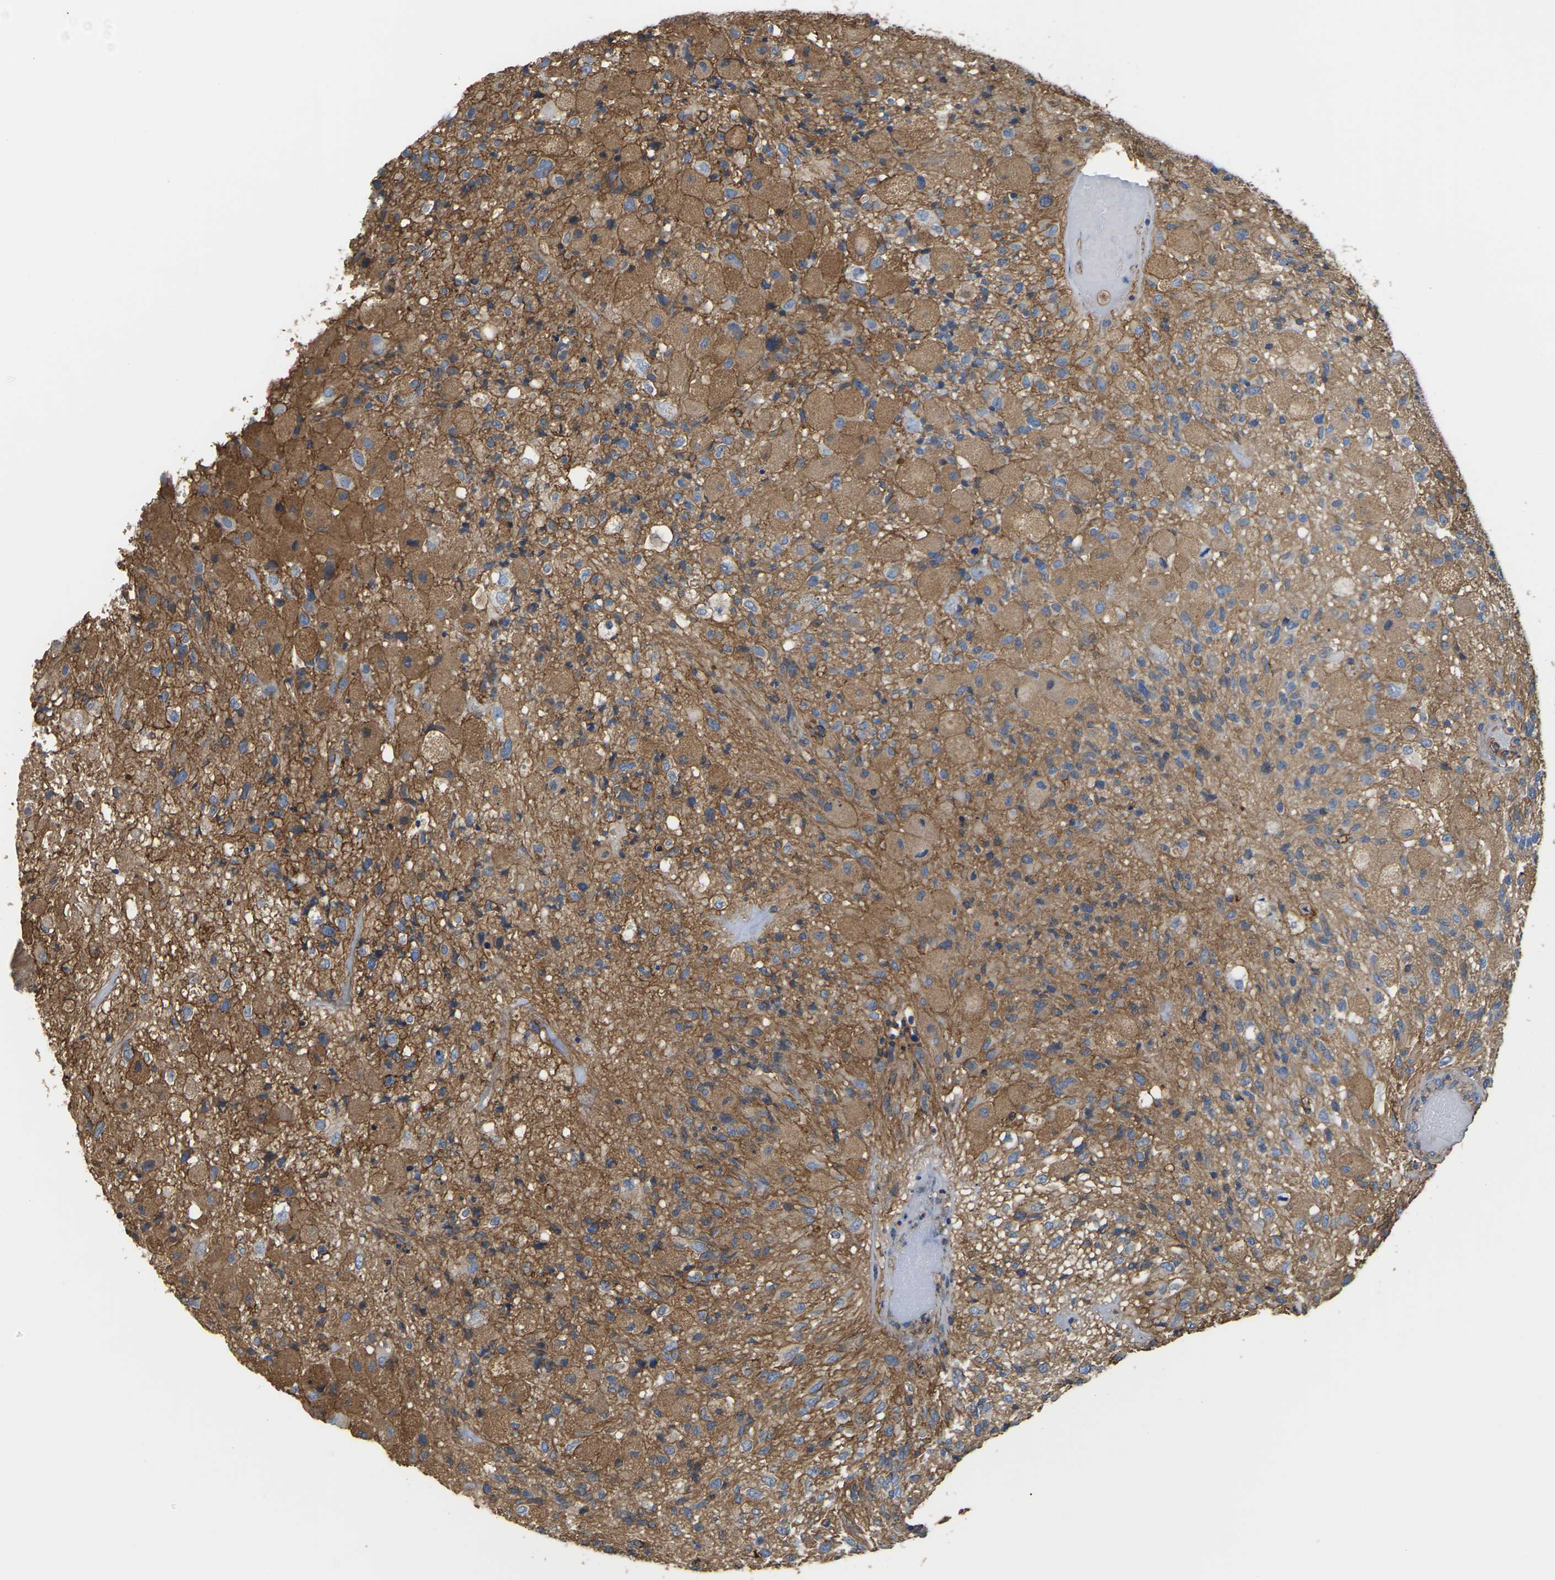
{"staining": {"intensity": "moderate", "quantity": ">75%", "location": "cytoplasmic/membranous"}, "tissue": "glioma", "cell_type": "Tumor cells", "image_type": "cancer", "snomed": [{"axis": "morphology", "description": "Normal tissue, NOS"}, {"axis": "morphology", "description": "Glioma, malignant, High grade"}, {"axis": "topography", "description": "Cerebral cortex"}], "caption": "Immunohistochemistry histopathology image of neoplastic tissue: human glioma stained using immunohistochemistry shows medium levels of moderate protein expression localized specifically in the cytoplasmic/membranous of tumor cells, appearing as a cytoplasmic/membranous brown color.", "gene": "IQGAP1", "patient": {"sex": "male", "age": 77}}